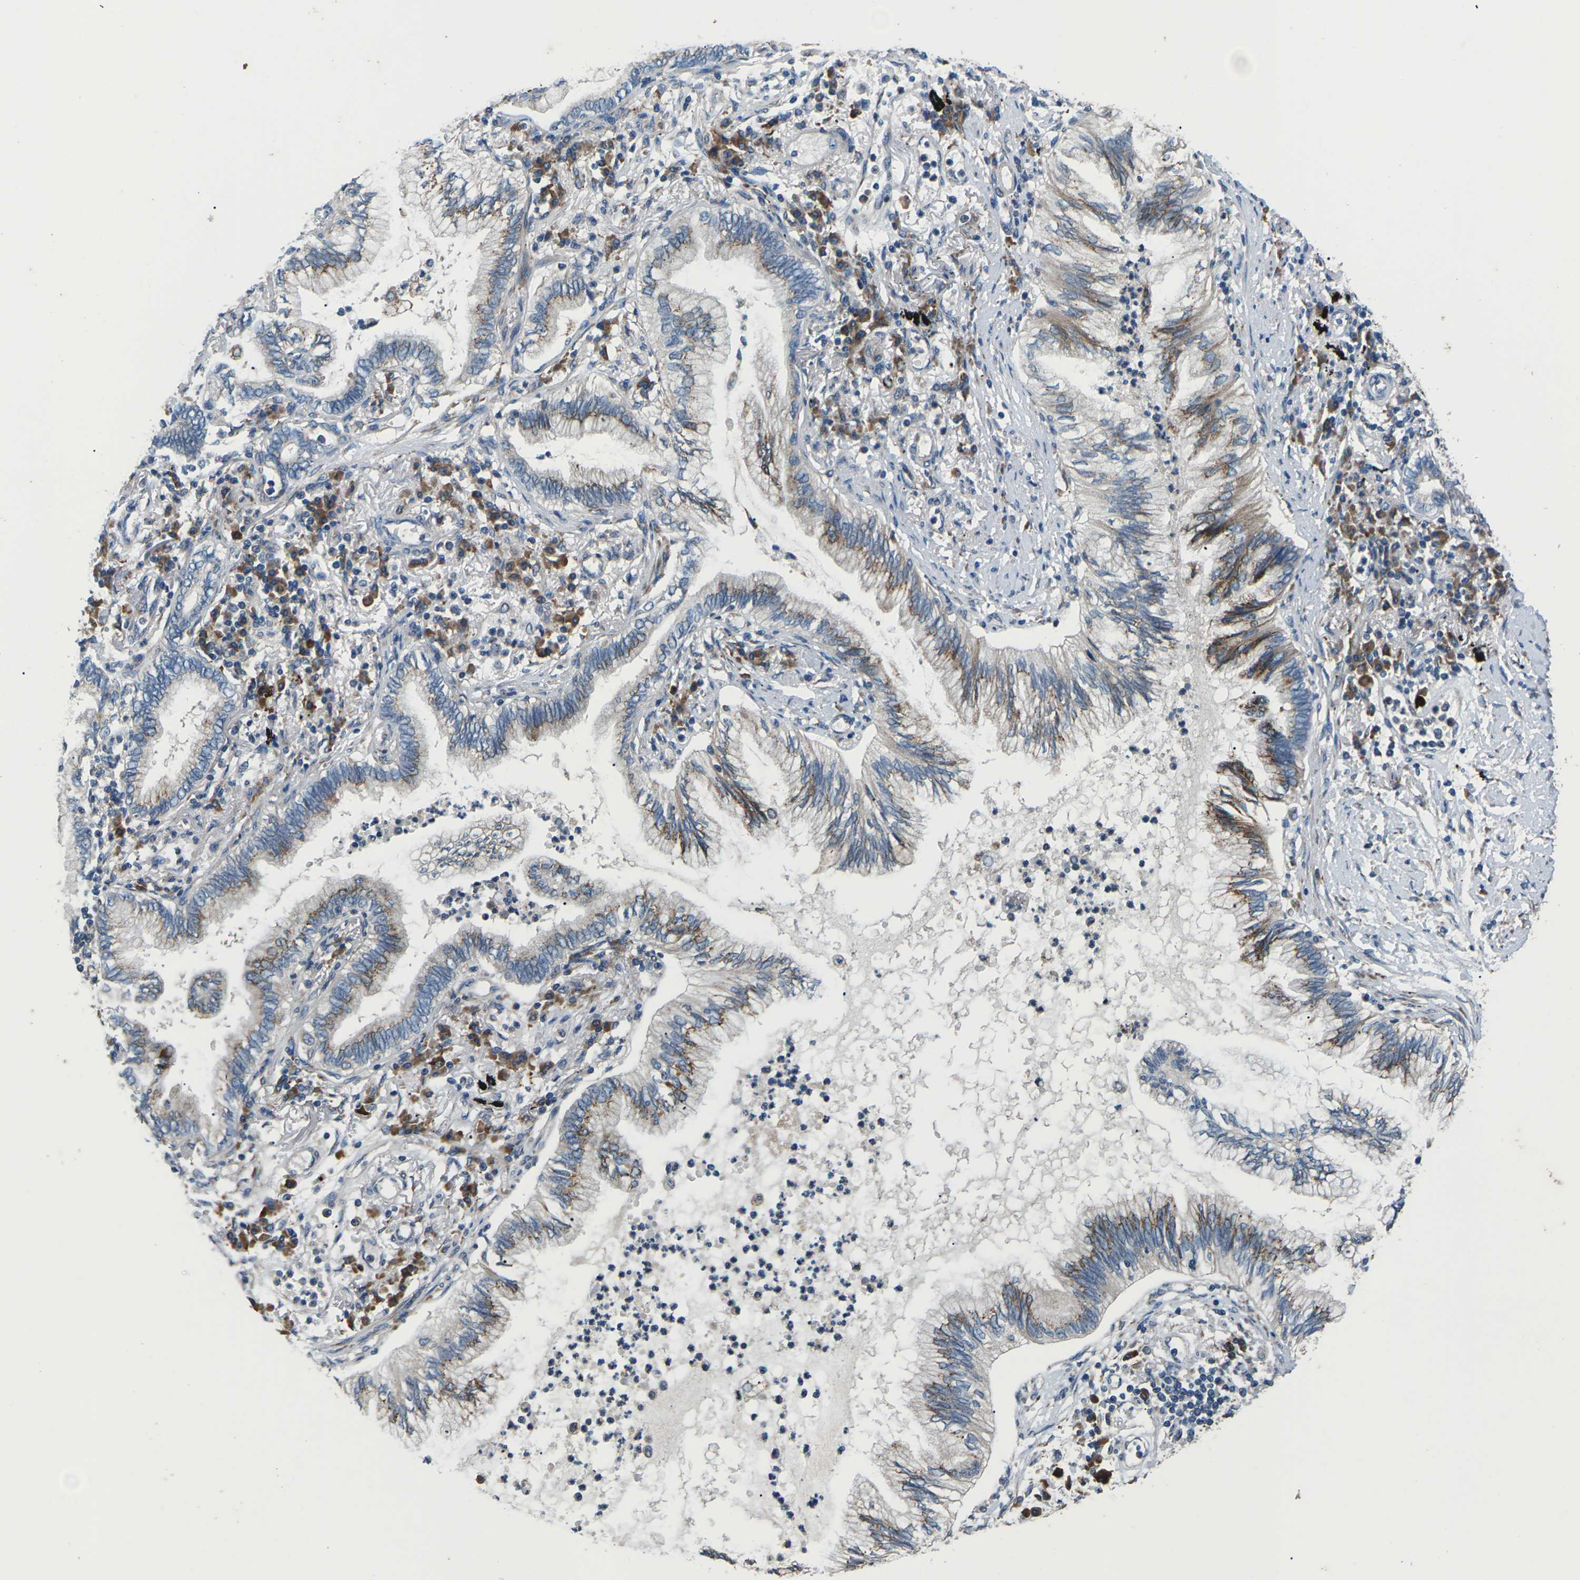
{"staining": {"intensity": "moderate", "quantity": ">75%", "location": "cytoplasmic/membranous"}, "tissue": "lung cancer", "cell_type": "Tumor cells", "image_type": "cancer", "snomed": [{"axis": "morphology", "description": "Normal tissue, NOS"}, {"axis": "morphology", "description": "Adenocarcinoma, NOS"}, {"axis": "topography", "description": "Bronchus"}, {"axis": "topography", "description": "Lung"}], "caption": "The image displays immunohistochemical staining of lung cancer (adenocarcinoma). There is moderate cytoplasmic/membranous positivity is identified in about >75% of tumor cells.", "gene": "GABRP", "patient": {"sex": "female", "age": 70}}